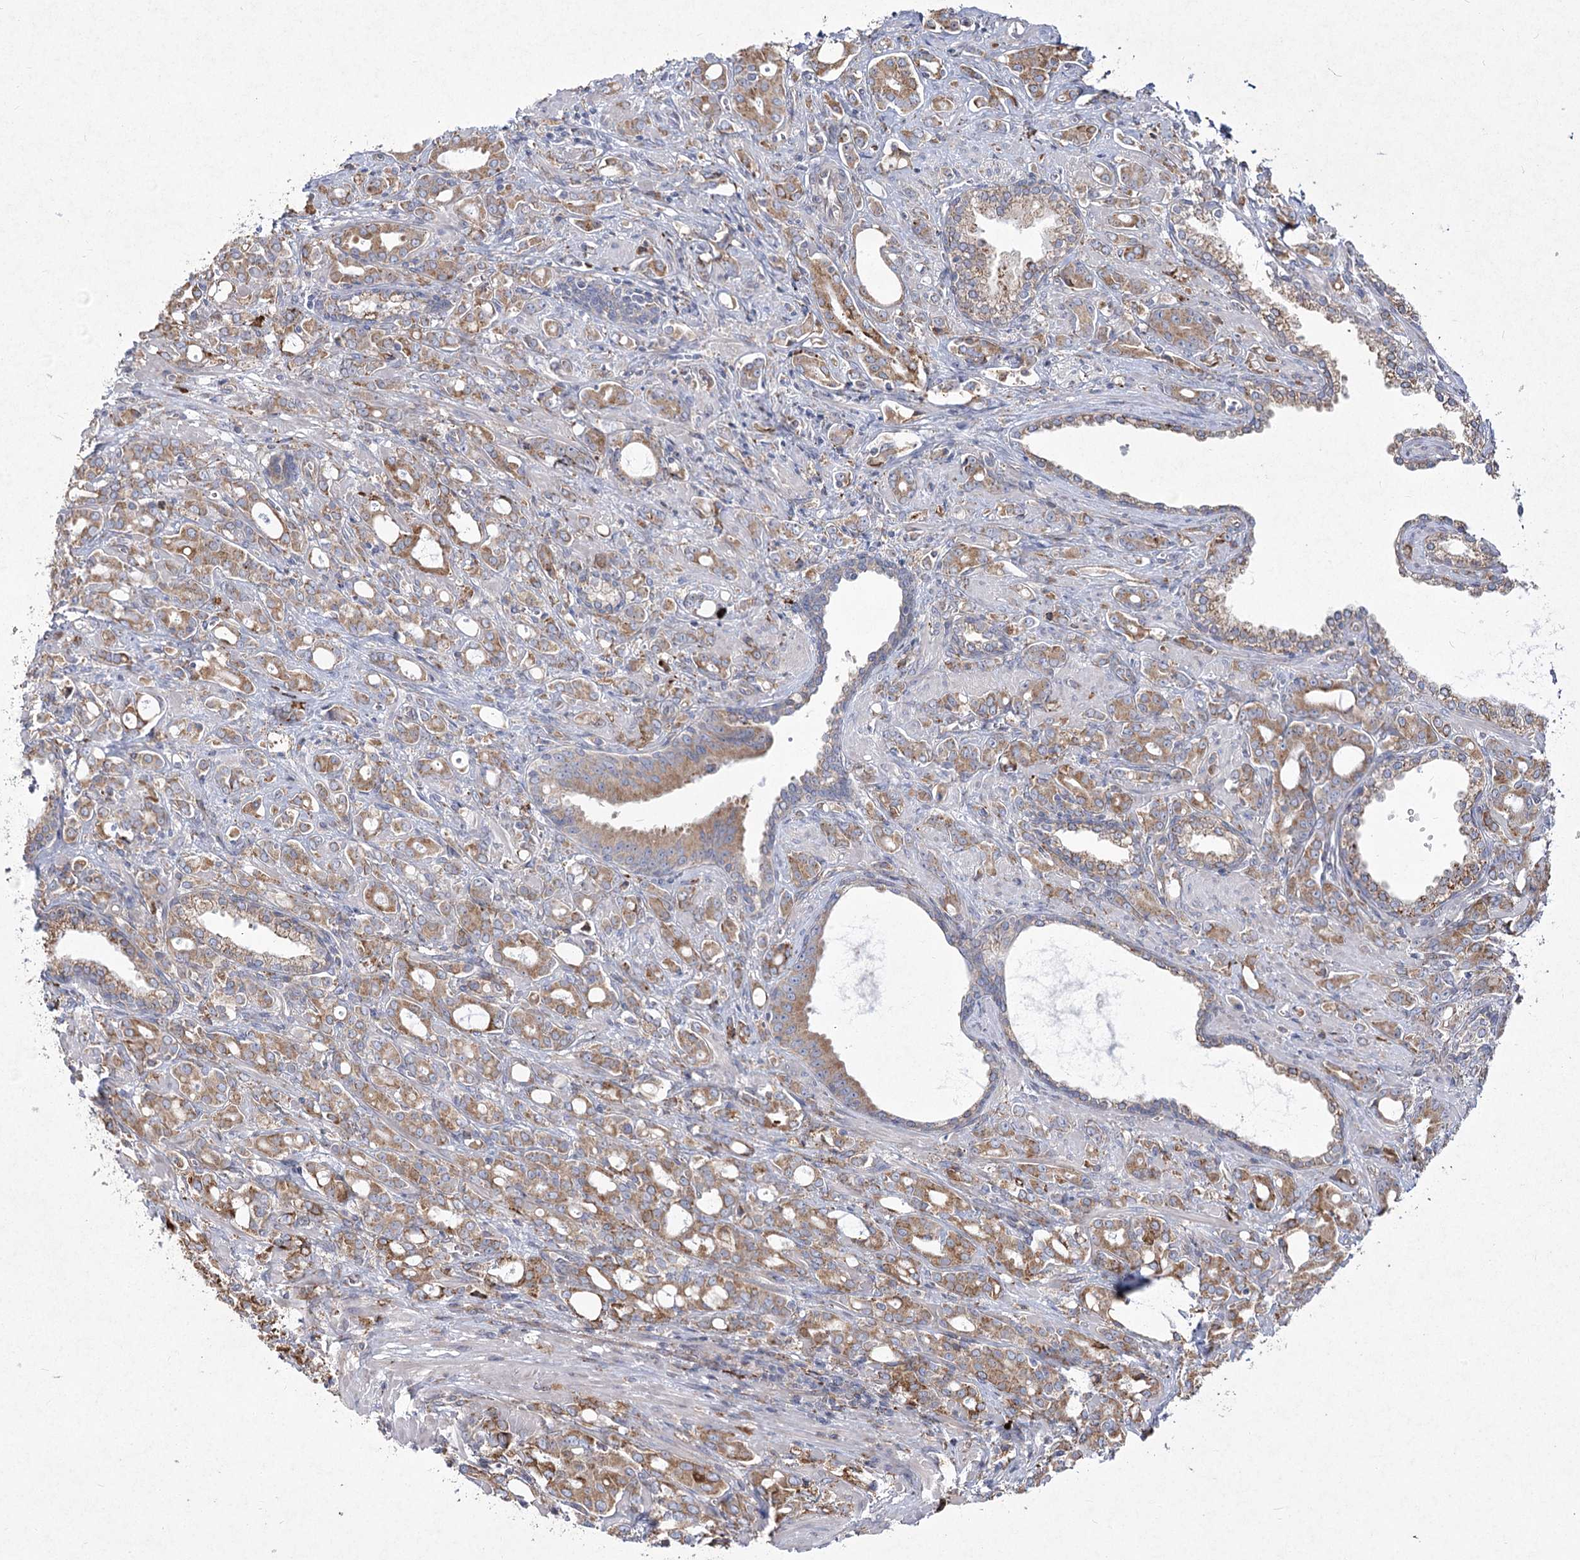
{"staining": {"intensity": "moderate", "quantity": ">75%", "location": "cytoplasmic/membranous"}, "tissue": "prostate cancer", "cell_type": "Tumor cells", "image_type": "cancer", "snomed": [{"axis": "morphology", "description": "Adenocarcinoma, High grade"}, {"axis": "topography", "description": "Prostate"}], "caption": "This photomicrograph exhibits immunohistochemistry (IHC) staining of prostate cancer, with medium moderate cytoplasmic/membranous staining in approximately >75% of tumor cells.", "gene": "NHLRC2", "patient": {"sex": "male", "age": 72}}